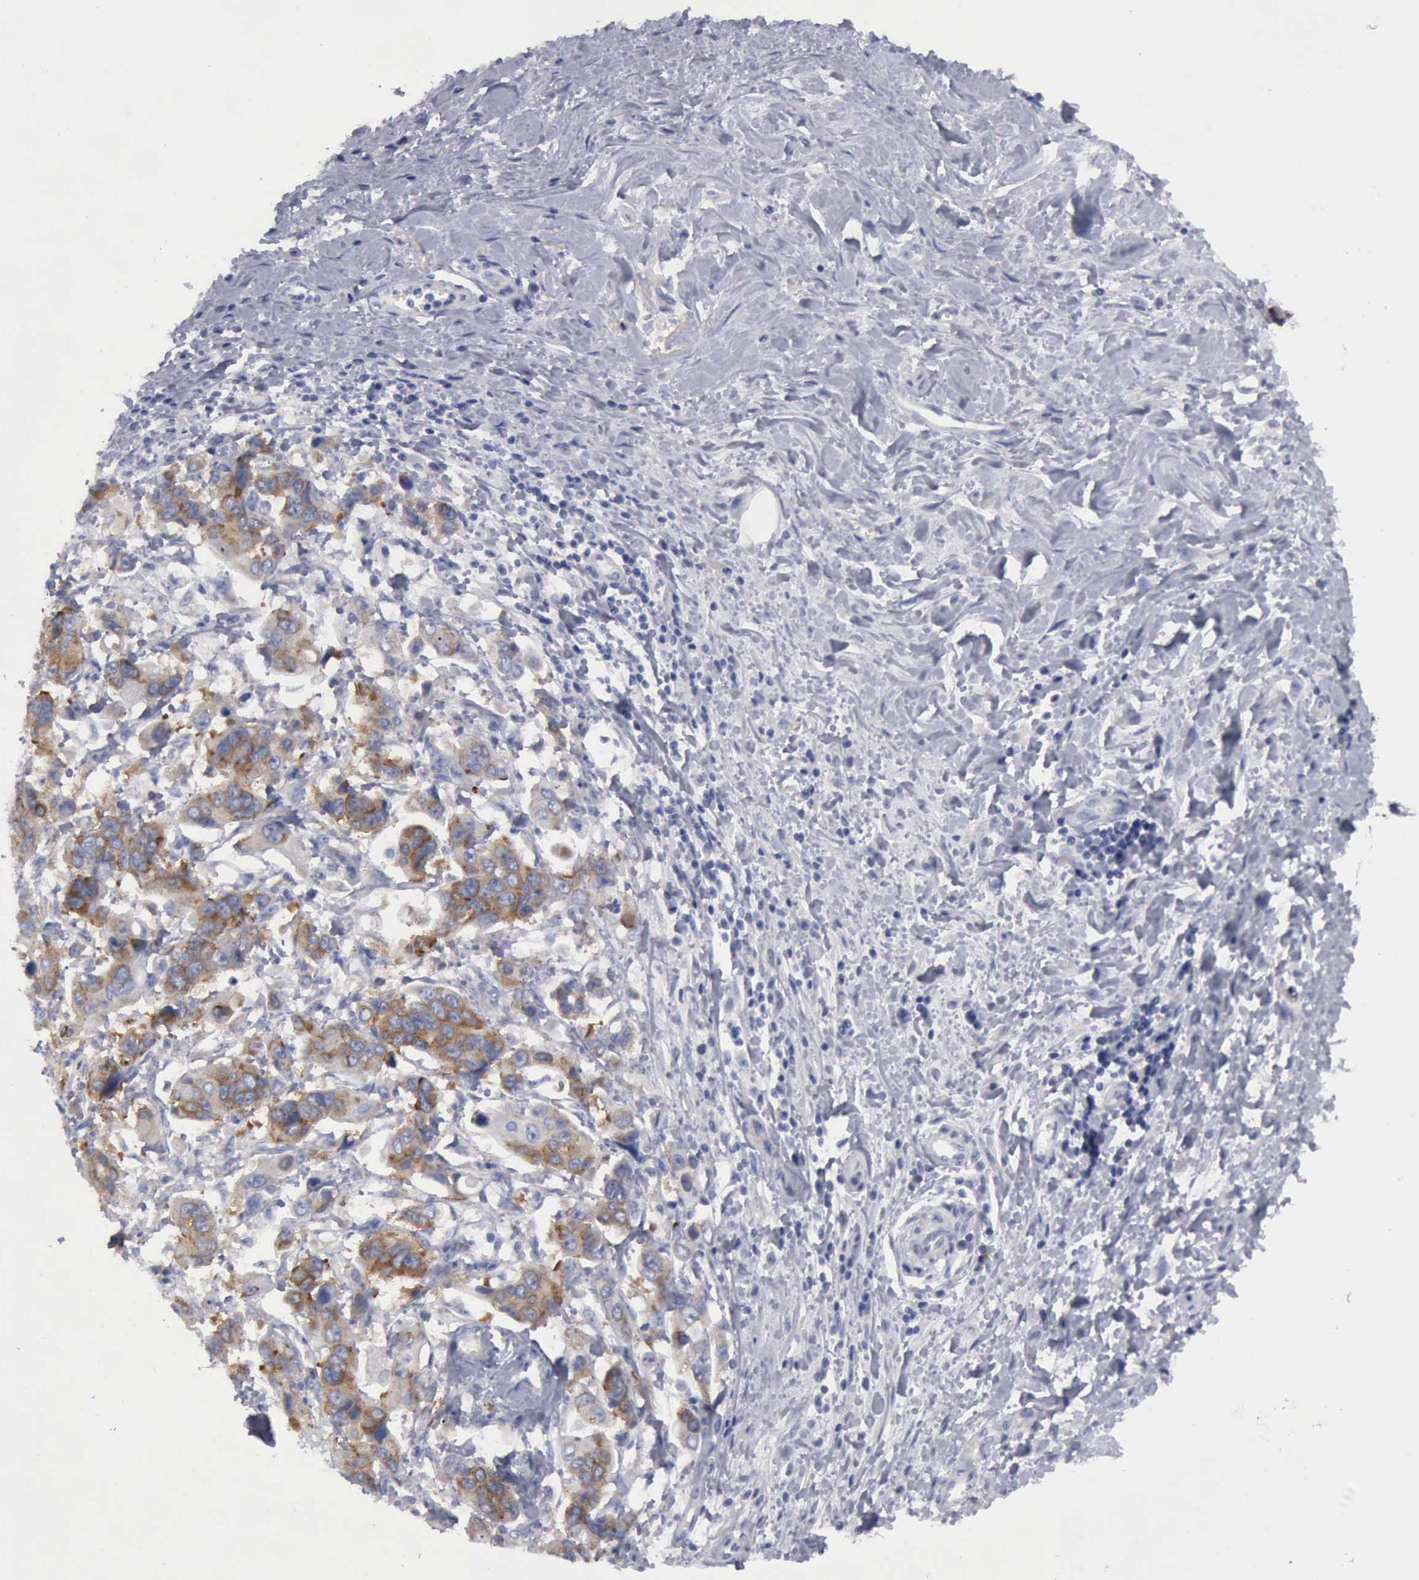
{"staining": {"intensity": "moderate", "quantity": "25%-75%", "location": "cytoplasmic/membranous"}, "tissue": "stomach cancer", "cell_type": "Tumor cells", "image_type": "cancer", "snomed": [{"axis": "morphology", "description": "Adenocarcinoma, NOS"}, {"axis": "topography", "description": "Stomach, upper"}], "caption": "Immunohistochemistry (IHC) micrograph of neoplastic tissue: human stomach cancer (adenocarcinoma) stained using immunohistochemistry (IHC) shows medium levels of moderate protein expression localized specifically in the cytoplasmic/membranous of tumor cells, appearing as a cytoplasmic/membranous brown color.", "gene": "TXLNG", "patient": {"sex": "male", "age": 80}}